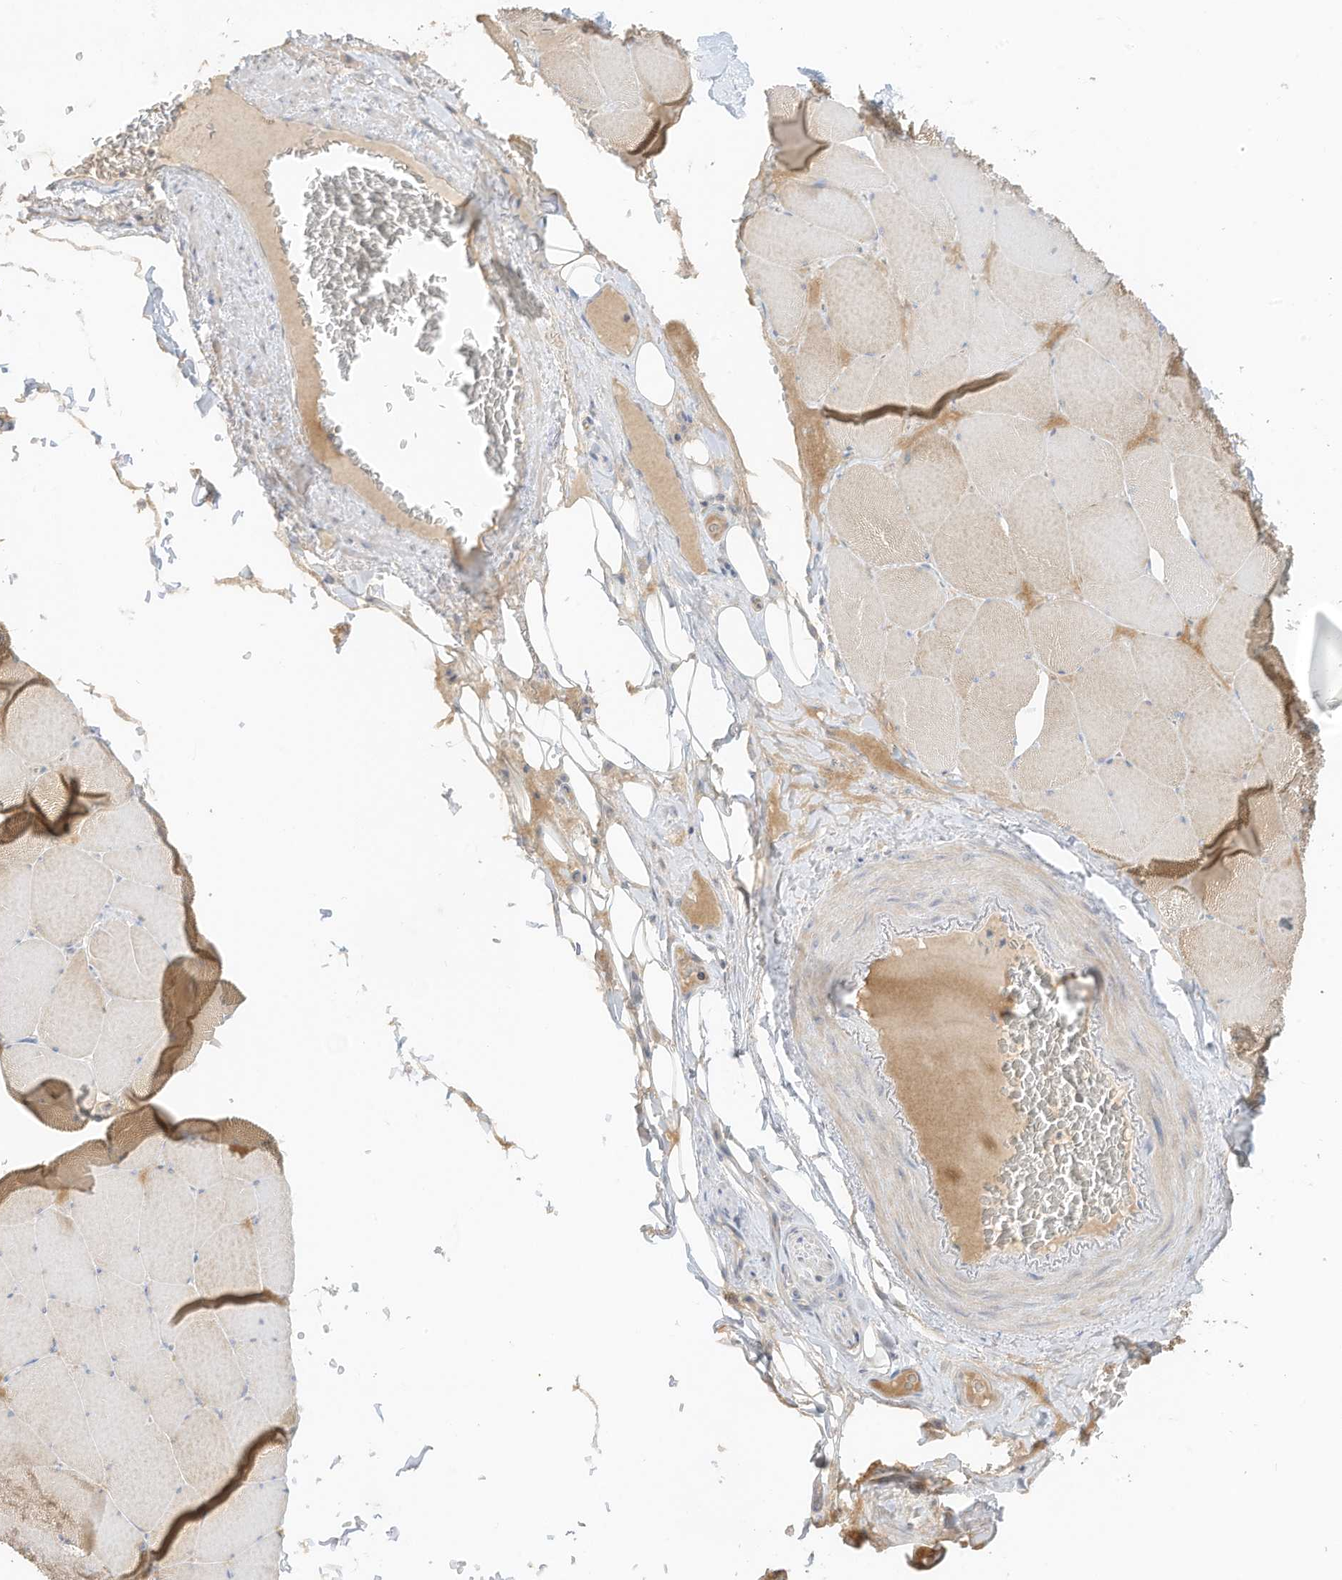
{"staining": {"intensity": "moderate", "quantity": "25%-75%", "location": "cytoplasmic/membranous"}, "tissue": "skeletal muscle", "cell_type": "Myocytes", "image_type": "normal", "snomed": [{"axis": "morphology", "description": "Normal tissue, NOS"}, {"axis": "topography", "description": "Skeletal muscle"}, {"axis": "topography", "description": "Head-Neck"}], "caption": "Immunohistochemical staining of unremarkable human skeletal muscle demonstrates 25%-75% levels of moderate cytoplasmic/membranous protein positivity in approximately 25%-75% of myocytes. (Brightfield microscopy of DAB IHC at high magnification).", "gene": "ZBTB41", "patient": {"sex": "male", "age": 66}}